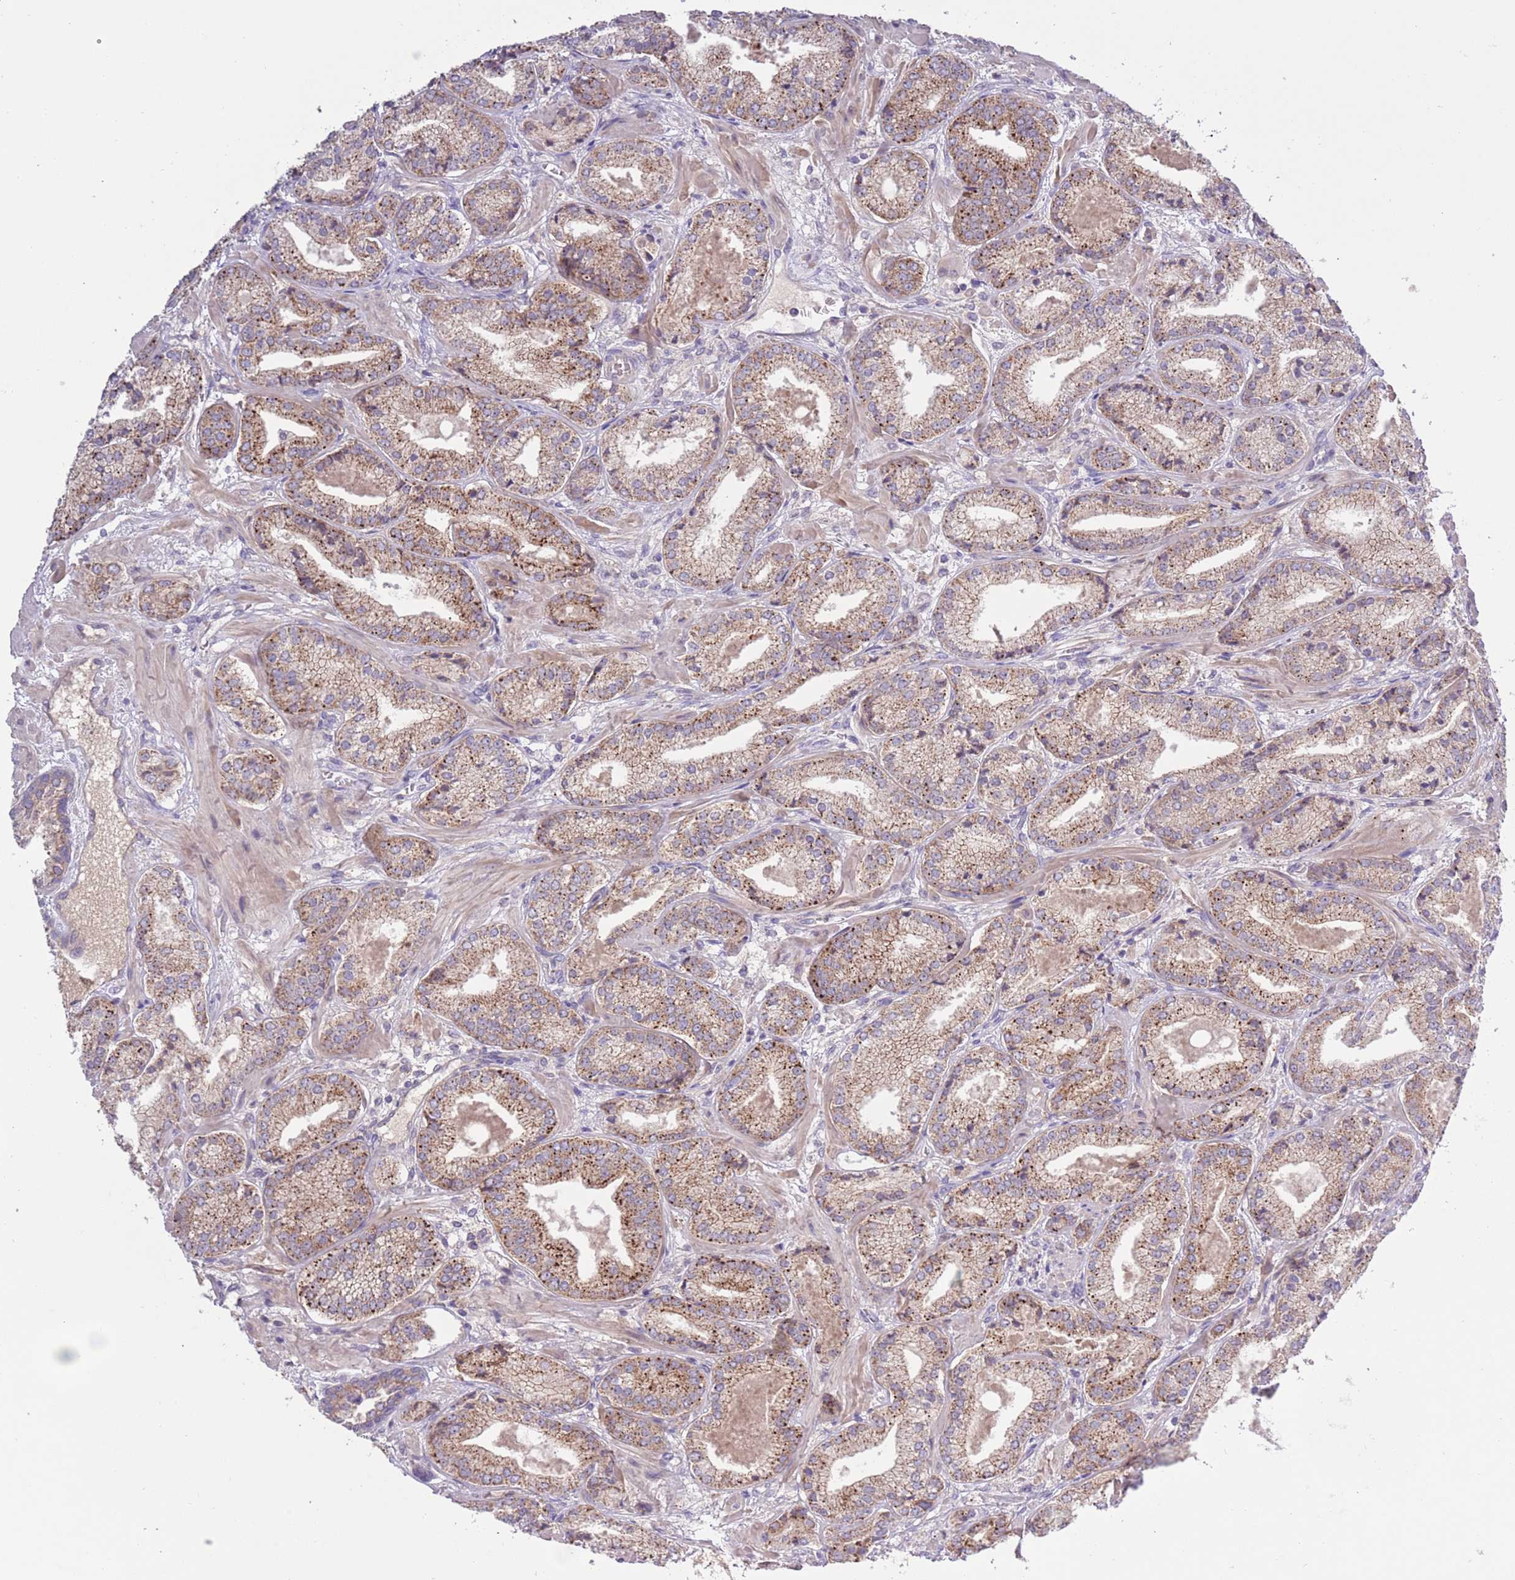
{"staining": {"intensity": "moderate", "quantity": ">75%", "location": "cytoplasmic/membranous"}, "tissue": "prostate cancer", "cell_type": "Tumor cells", "image_type": "cancer", "snomed": [{"axis": "morphology", "description": "Adenocarcinoma, High grade"}, {"axis": "topography", "description": "Prostate"}], "caption": "Human prostate cancer stained with a protein marker exhibits moderate staining in tumor cells.", "gene": "SHROOM3", "patient": {"sex": "male", "age": 63}}